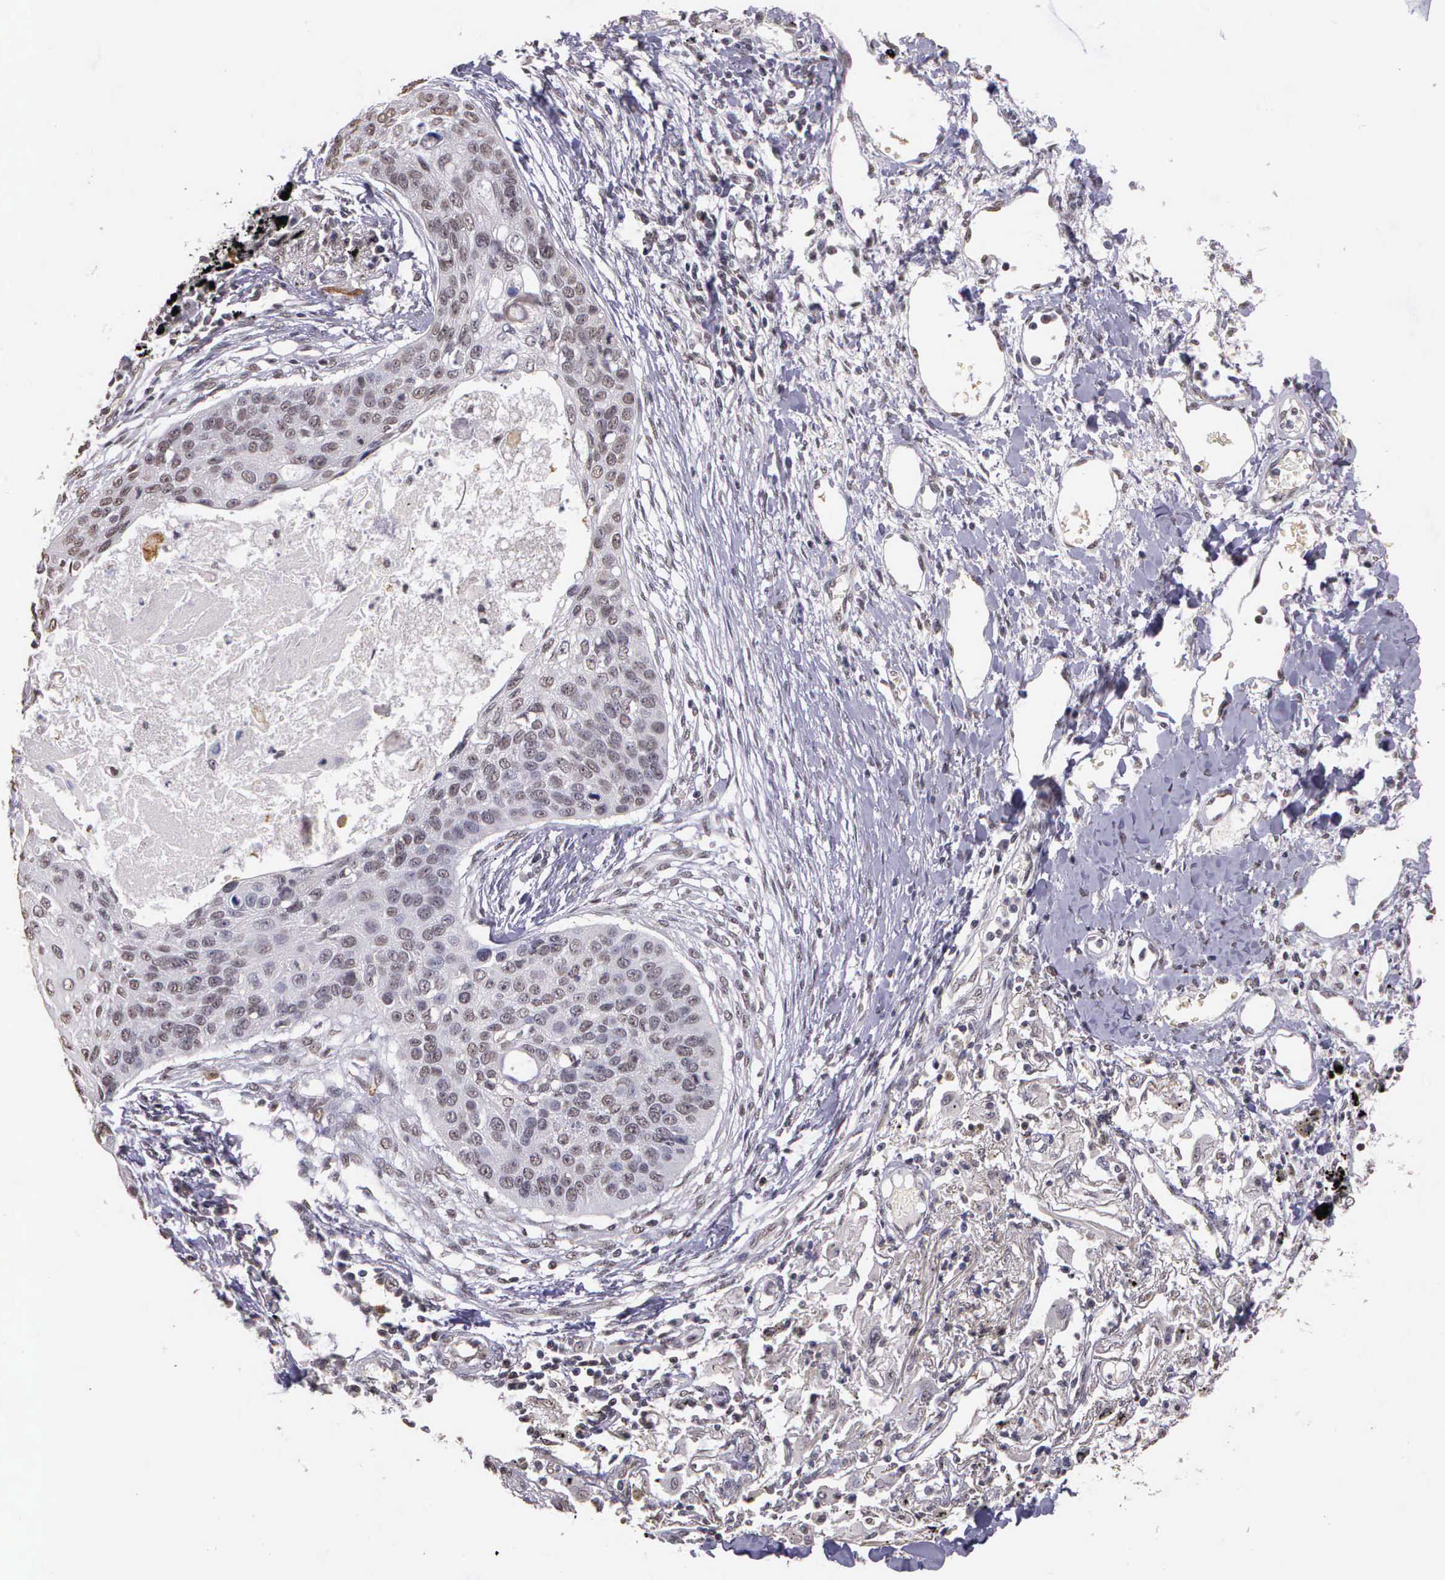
{"staining": {"intensity": "weak", "quantity": "<25%", "location": "nuclear"}, "tissue": "lung cancer", "cell_type": "Tumor cells", "image_type": "cancer", "snomed": [{"axis": "morphology", "description": "Squamous cell carcinoma, NOS"}, {"axis": "topography", "description": "Lung"}], "caption": "A micrograph of human lung squamous cell carcinoma is negative for staining in tumor cells.", "gene": "ARMCX5", "patient": {"sex": "male", "age": 71}}